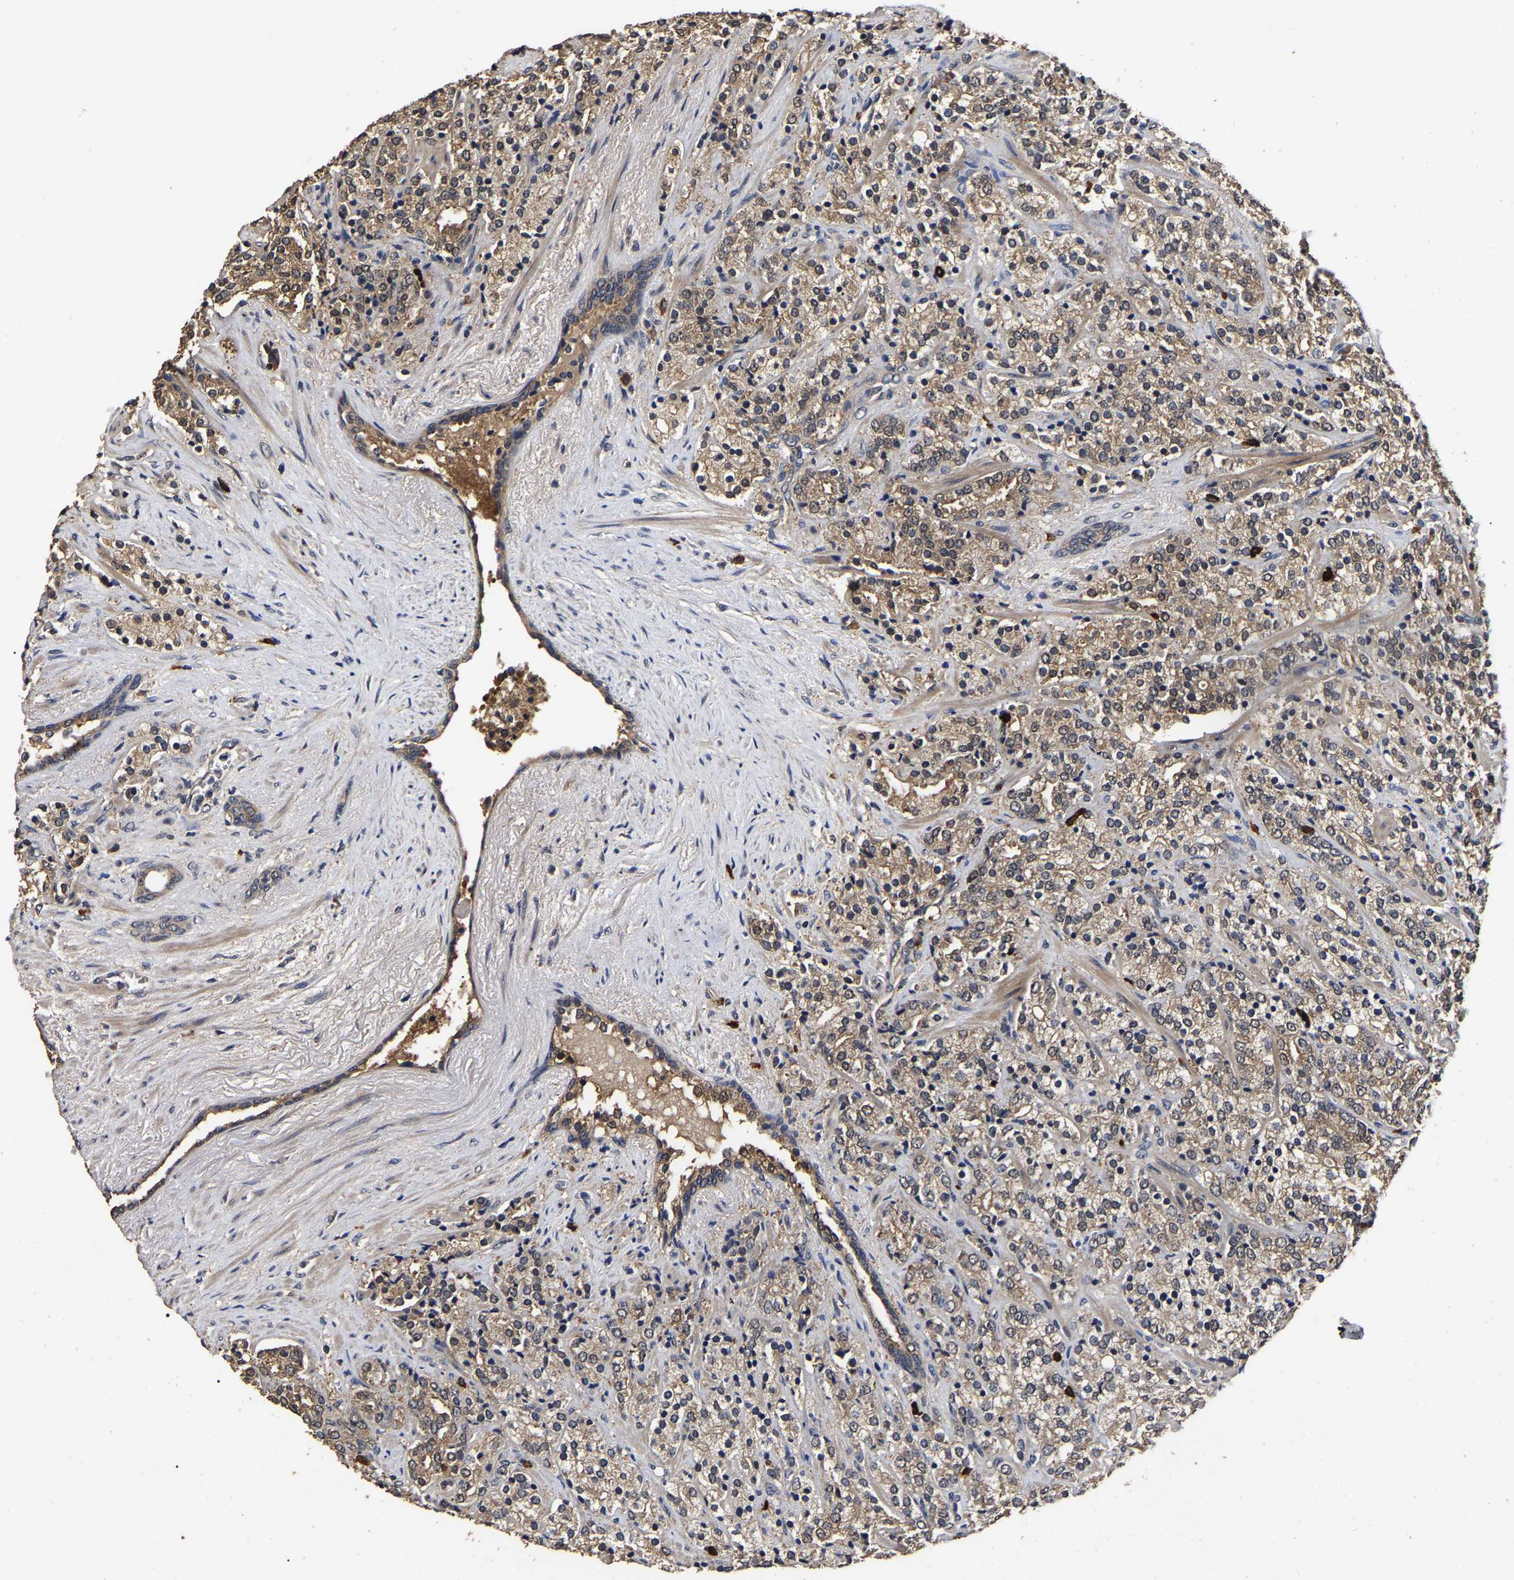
{"staining": {"intensity": "moderate", "quantity": ">75%", "location": "cytoplasmic/membranous"}, "tissue": "prostate cancer", "cell_type": "Tumor cells", "image_type": "cancer", "snomed": [{"axis": "morphology", "description": "Adenocarcinoma, High grade"}, {"axis": "topography", "description": "Prostate"}], "caption": "Moderate cytoplasmic/membranous expression is identified in approximately >75% of tumor cells in adenocarcinoma (high-grade) (prostate).", "gene": "STK32C", "patient": {"sex": "male", "age": 71}}